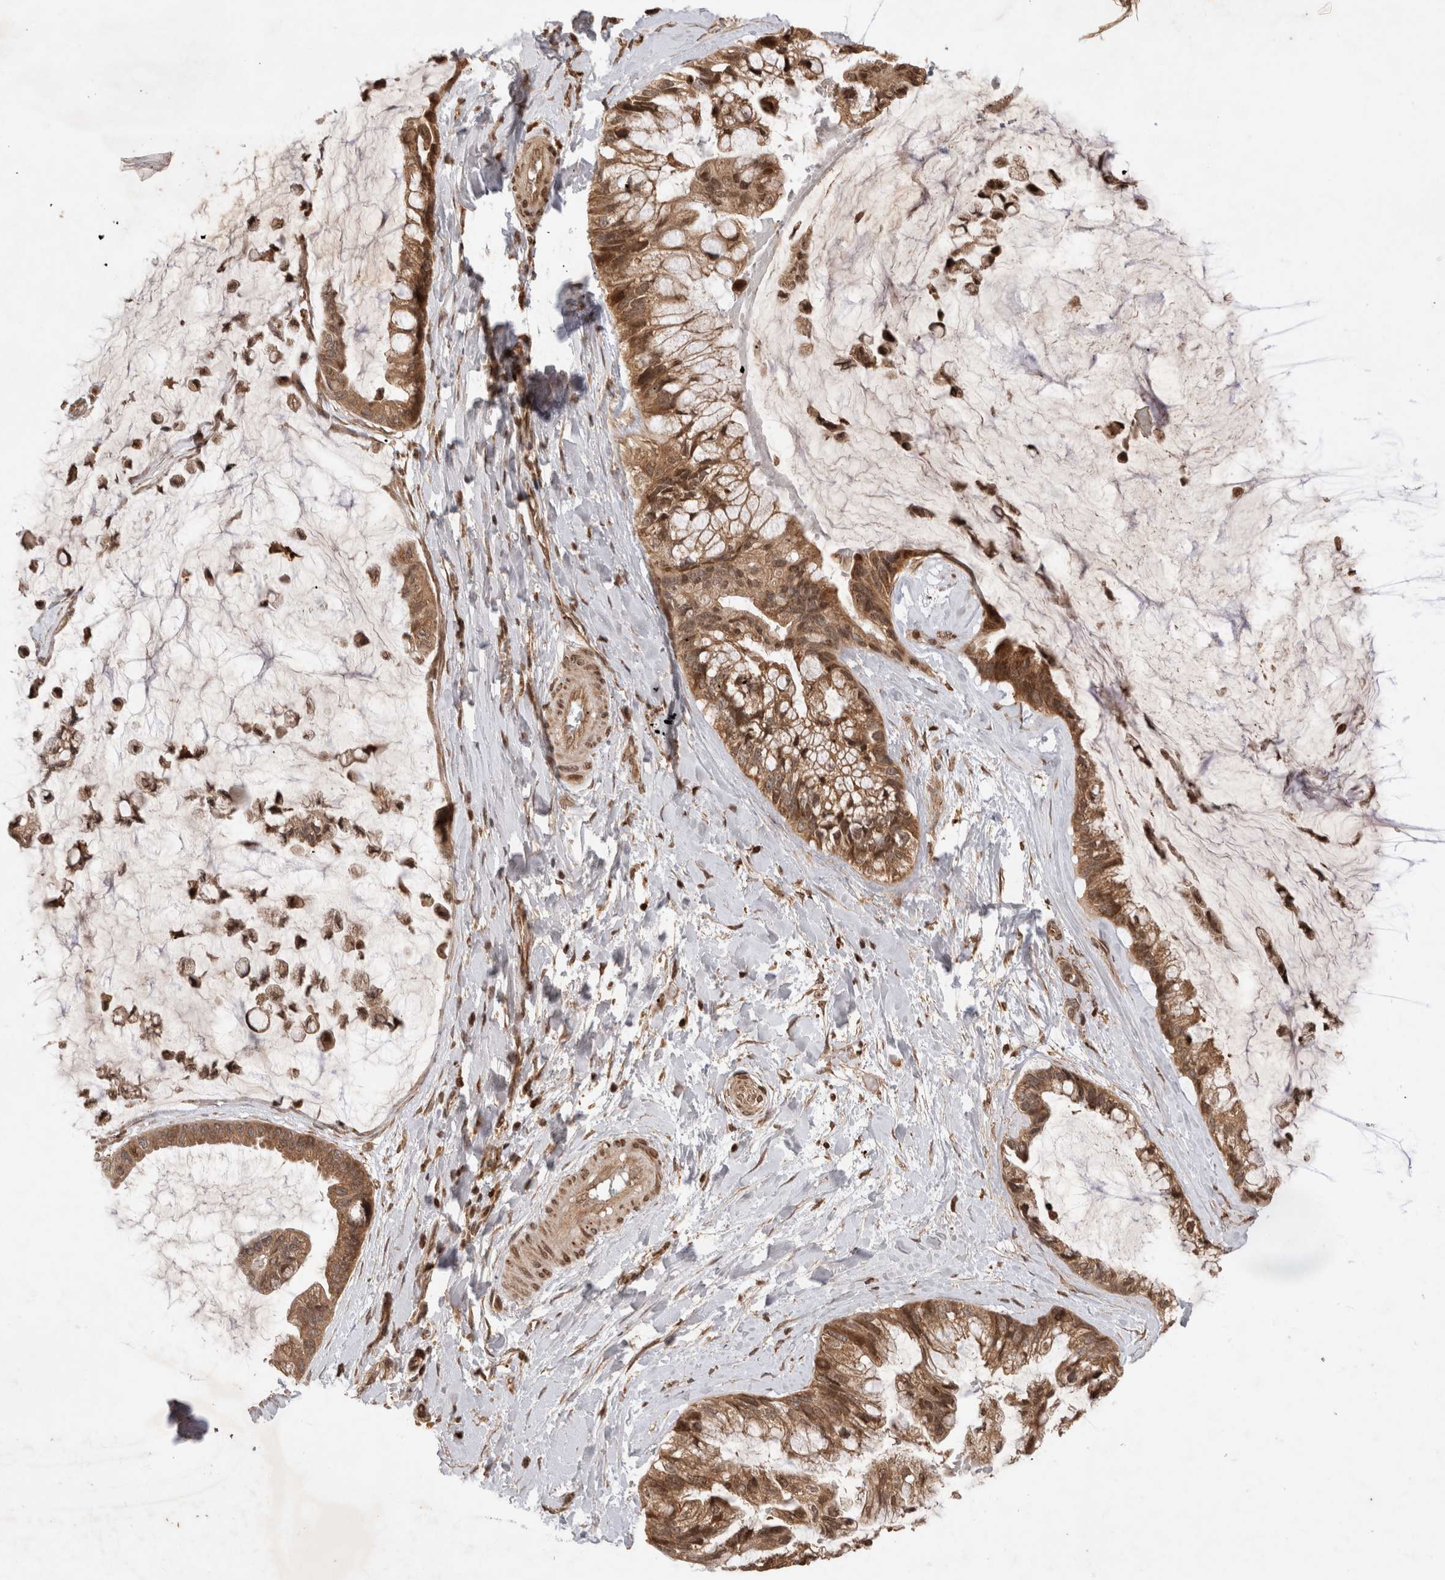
{"staining": {"intensity": "moderate", "quantity": ">75%", "location": "cytoplasmic/membranous,nuclear"}, "tissue": "ovarian cancer", "cell_type": "Tumor cells", "image_type": "cancer", "snomed": [{"axis": "morphology", "description": "Cystadenocarcinoma, mucinous, NOS"}, {"axis": "topography", "description": "Ovary"}], "caption": "An immunohistochemistry photomicrograph of neoplastic tissue is shown. Protein staining in brown labels moderate cytoplasmic/membranous and nuclear positivity in mucinous cystadenocarcinoma (ovarian) within tumor cells.", "gene": "FAM221A", "patient": {"sex": "female", "age": 39}}